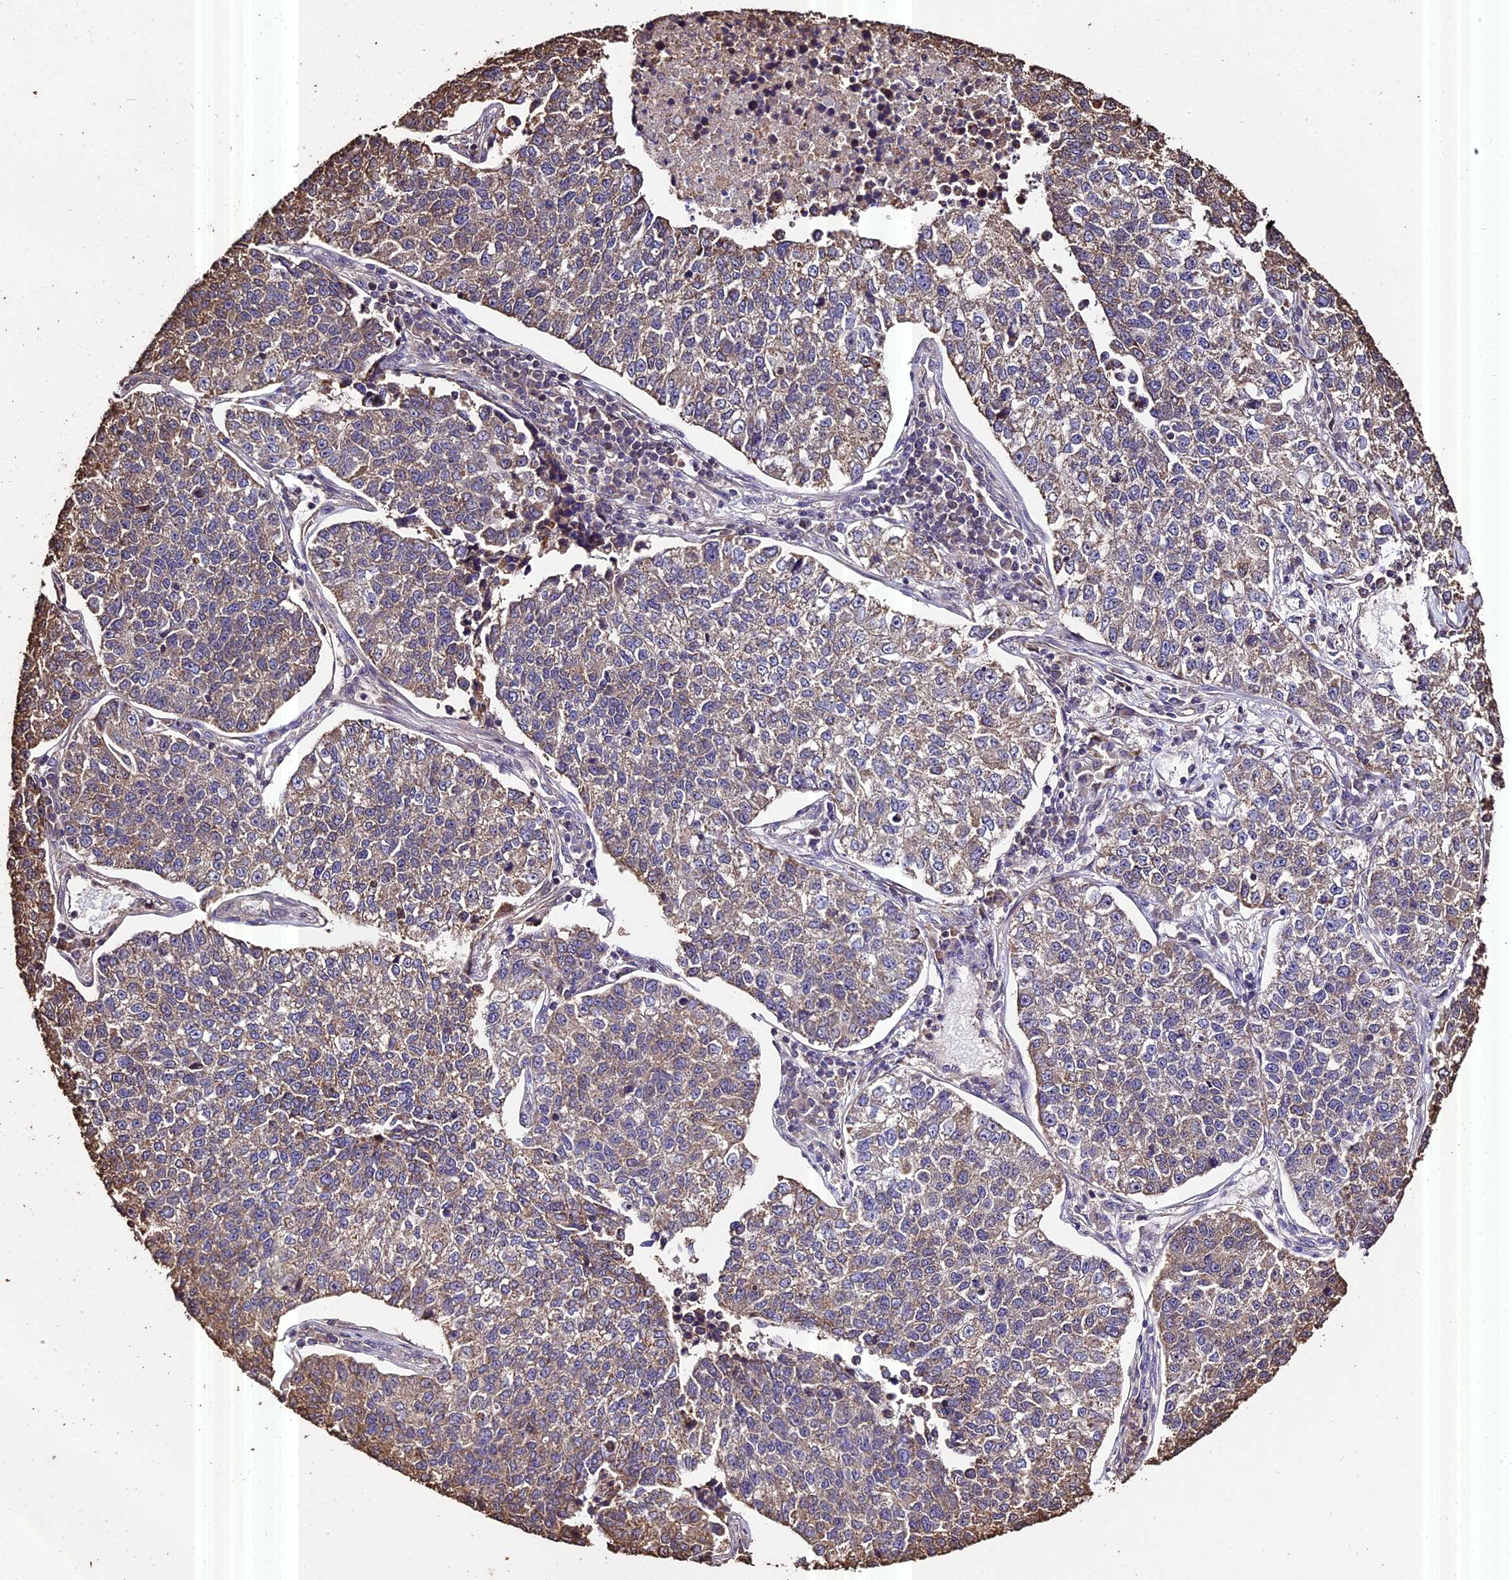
{"staining": {"intensity": "weak", "quantity": "<25%", "location": "cytoplasmic/membranous"}, "tissue": "lung cancer", "cell_type": "Tumor cells", "image_type": "cancer", "snomed": [{"axis": "morphology", "description": "Adenocarcinoma, NOS"}, {"axis": "topography", "description": "Lung"}], "caption": "Adenocarcinoma (lung) stained for a protein using immunohistochemistry (IHC) reveals no staining tumor cells.", "gene": "PGPEP1L", "patient": {"sex": "male", "age": 49}}